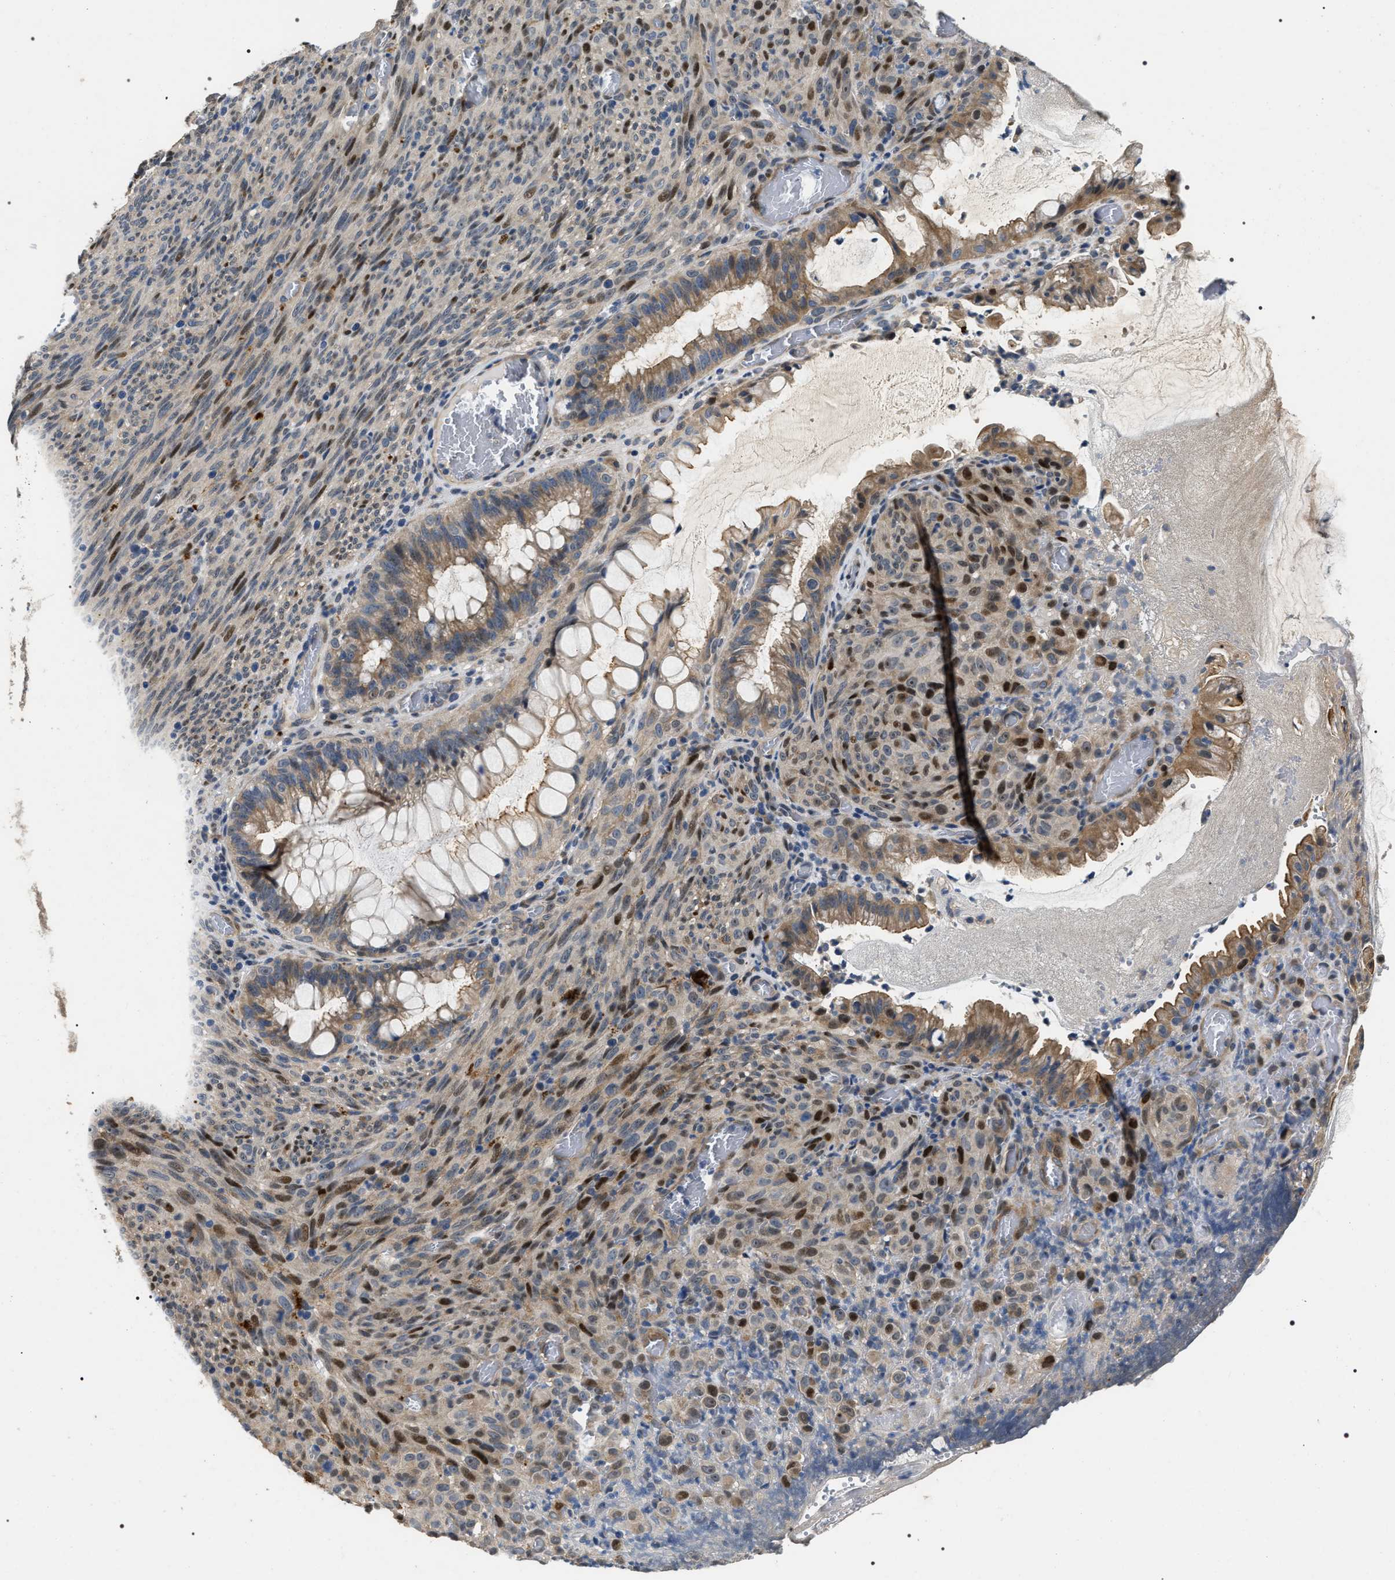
{"staining": {"intensity": "moderate", "quantity": "<25%", "location": "nuclear"}, "tissue": "melanoma", "cell_type": "Tumor cells", "image_type": "cancer", "snomed": [{"axis": "morphology", "description": "Malignant melanoma, NOS"}, {"axis": "topography", "description": "Rectum"}], "caption": "High-magnification brightfield microscopy of malignant melanoma stained with DAB (brown) and counterstained with hematoxylin (blue). tumor cells exhibit moderate nuclear expression is seen in approximately<25% of cells.", "gene": "IFT81", "patient": {"sex": "female", "age": 81}}